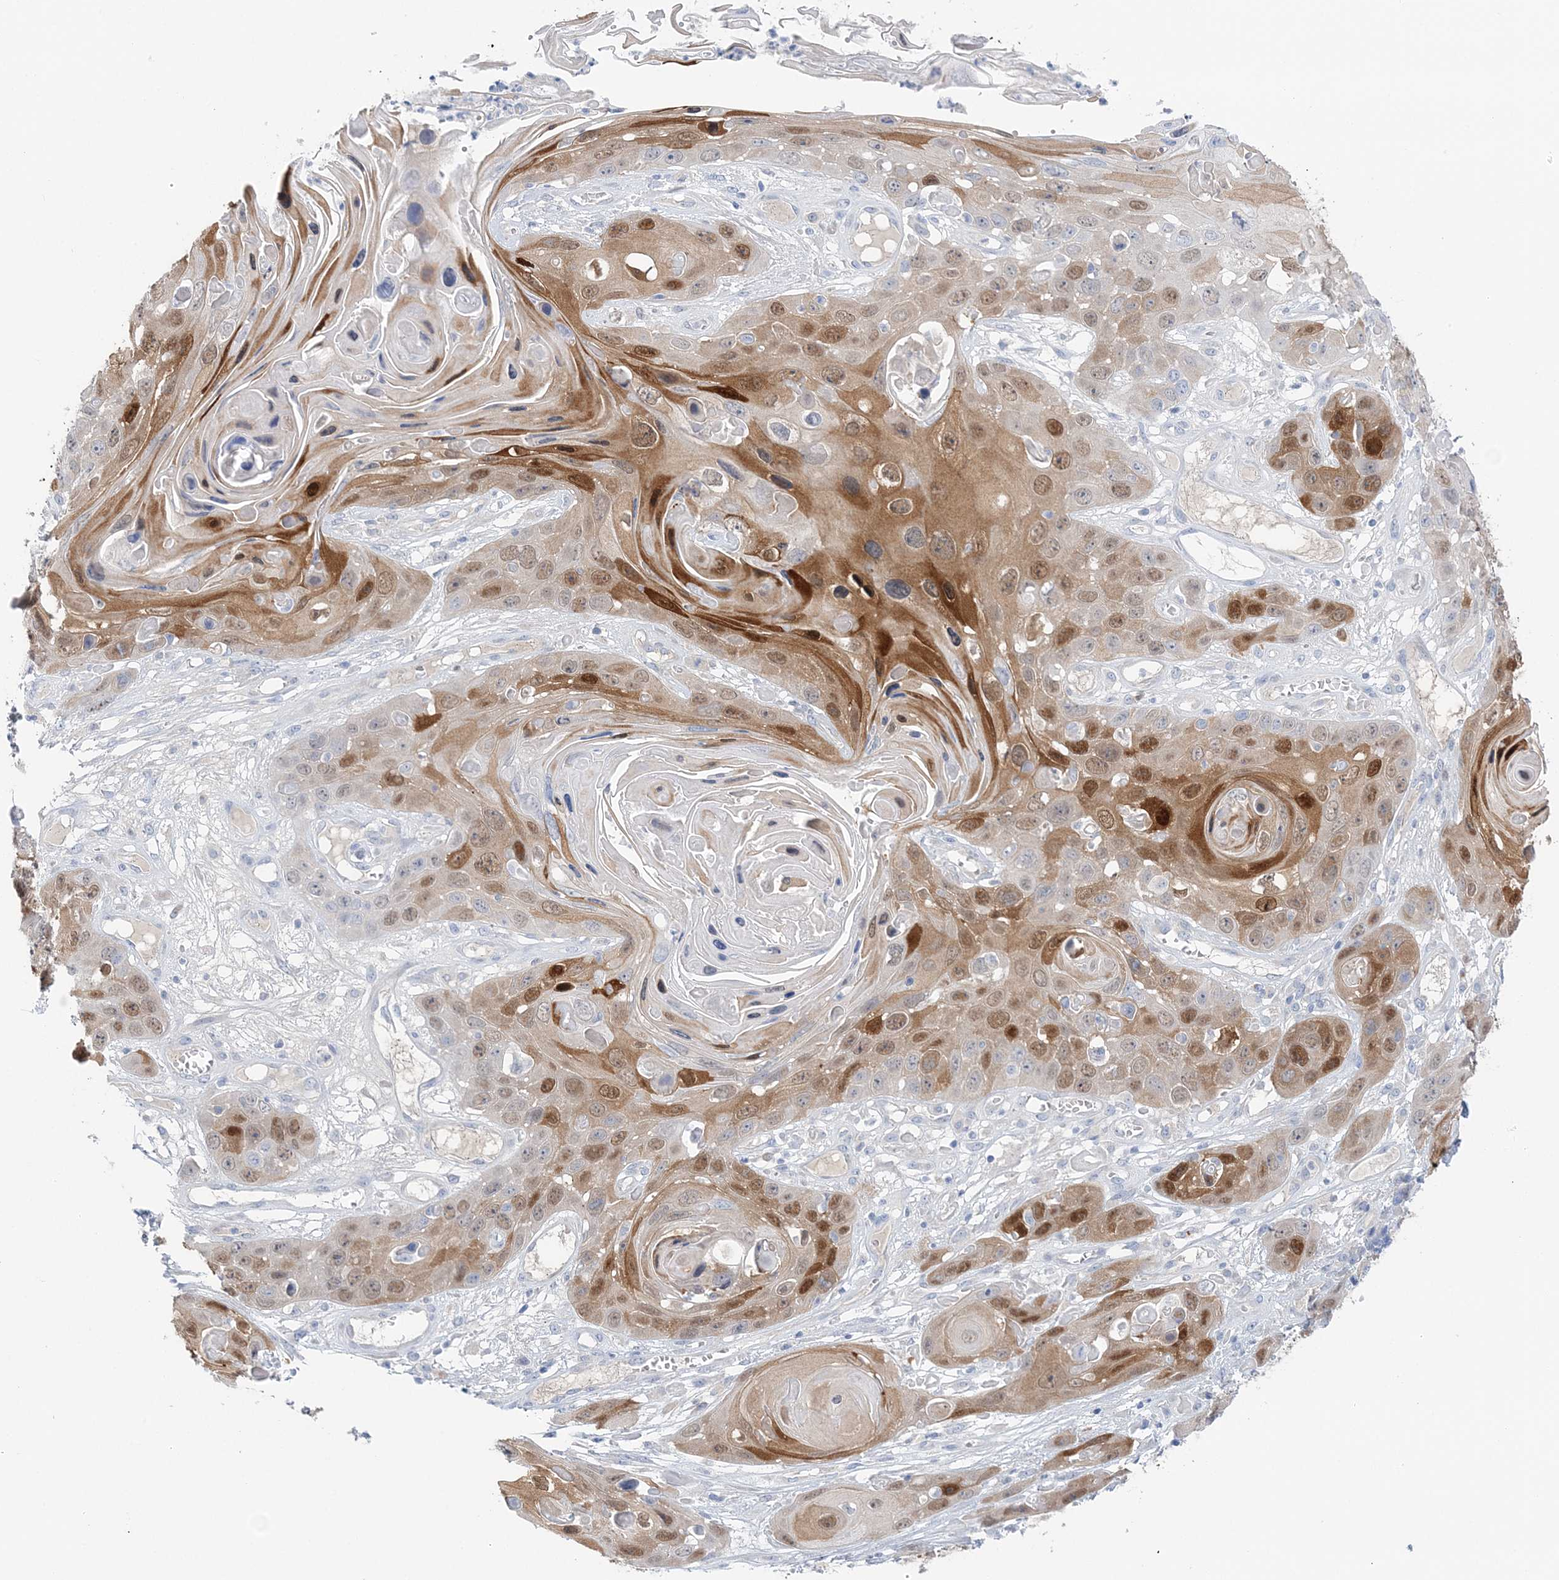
{"staining": {"intensity": "moderate", "quantity": "25%-75%", "location": "cytoplasmic/membranous,nuclear"}, "tissue": "skin cancer", "cell_type": "Tumor cells", "image_type": "cancer", "snomed": [{"axis": "morphology", "description": "Squamous cell carcinoma, NOS"}, {"axis": "topography", "description": "Skin"}], "caption": "Immunohistochemistry (IHC) of skin cancer reveals medium levels of moderate cytoplasmic/membranous and nuclear expression in approximately 25%-75% of tumor cells.", "gene": "HMGCS1", "patient": {"sex": "male", "age": 55}}